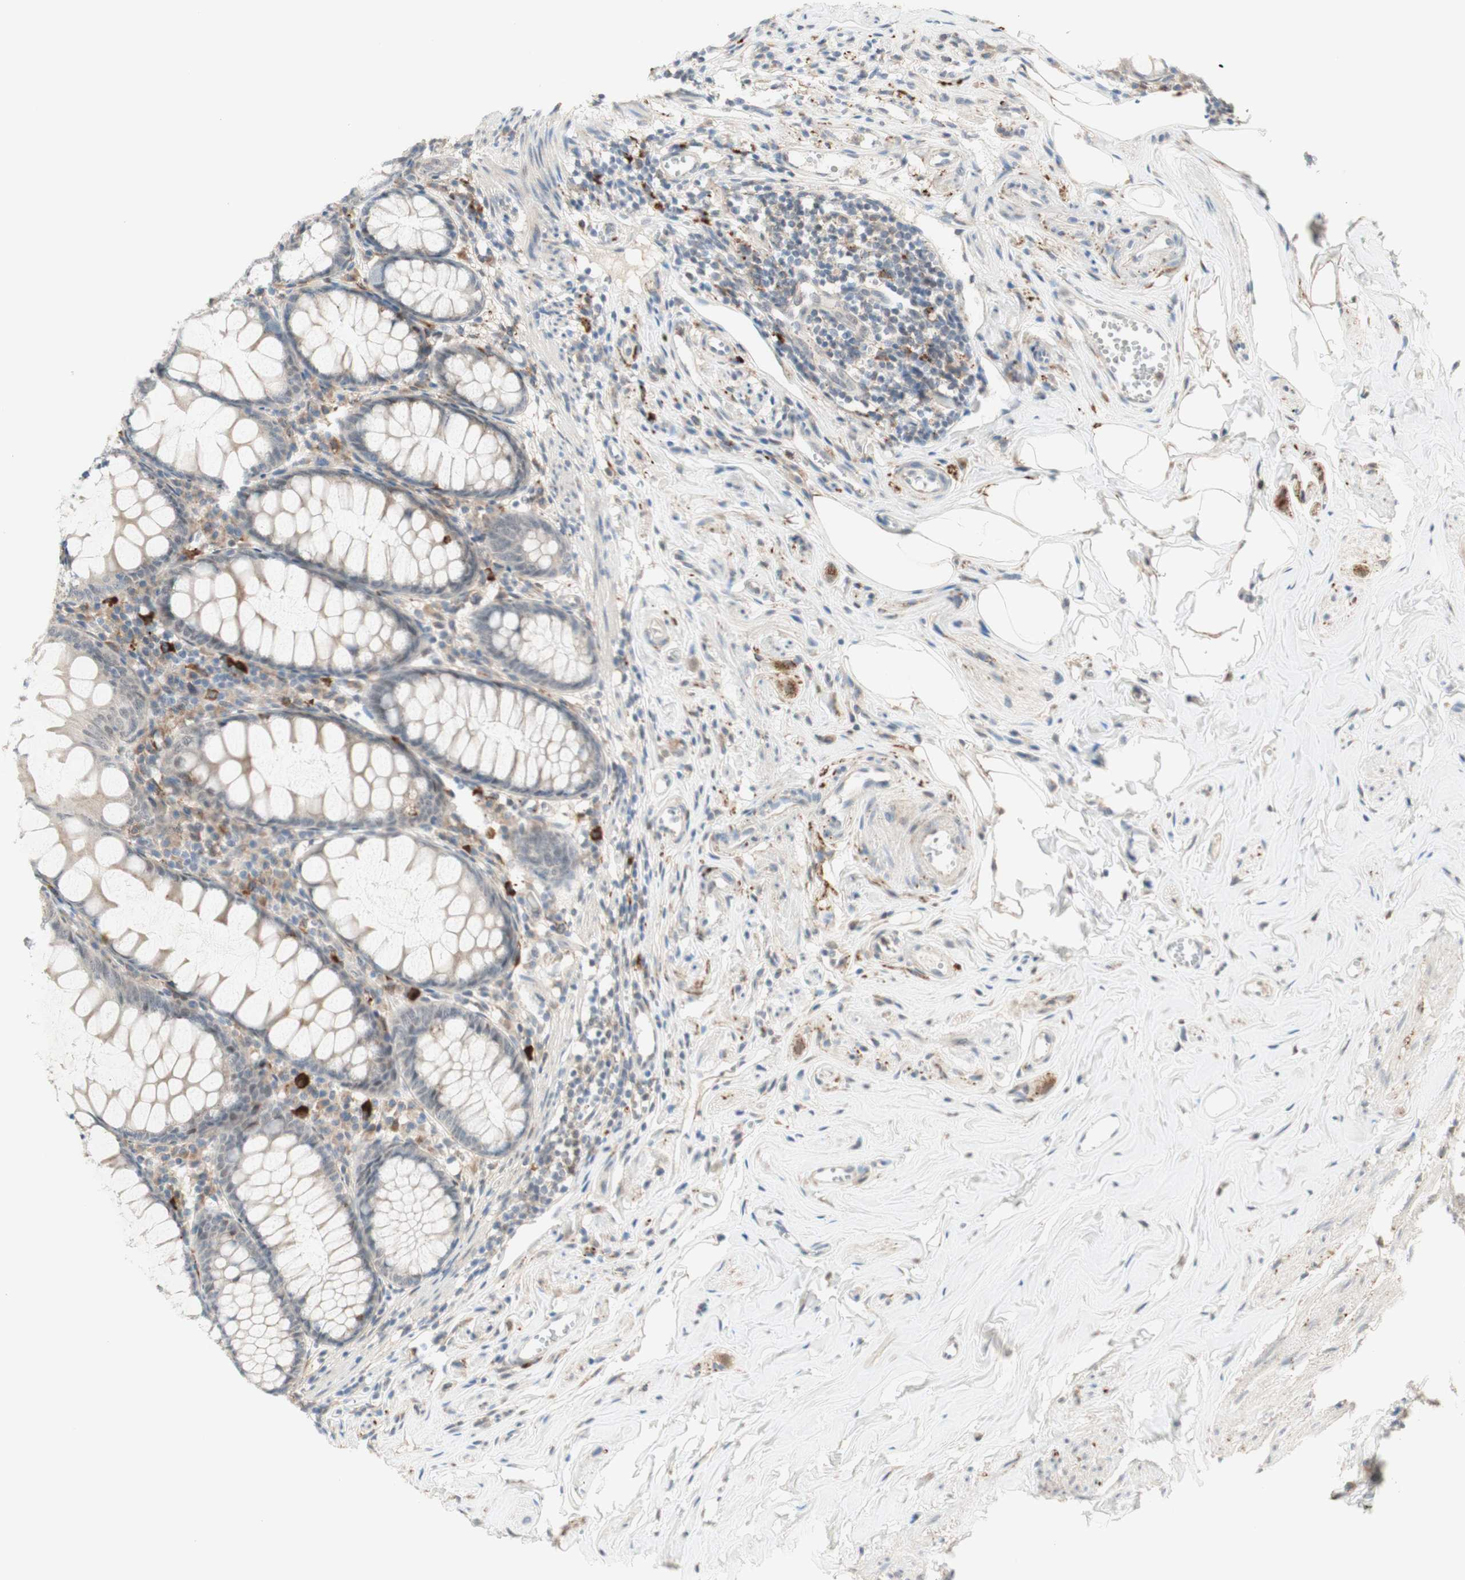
{"staining": {"intensity": "weak", "quantity": ">75%", "location": "cytoplasmic/membranous"}, "tissue": "appendix", "cell_type": "Glandular cells", "image_type": "normal", "snomed": [{"axis": "morphology", "description": "Normal tissue, NOS"}, {"axis": "topography", "description": "Appendix"}], "caption": "Immunohistochemical staining of unremarkable appendix shows >75% levels of weak cytoplasmic/membranous protein positivity in approximately >75% of glandular cells.", "gene": "GAPT", "patient": {"sex": "female", "age": 77}}